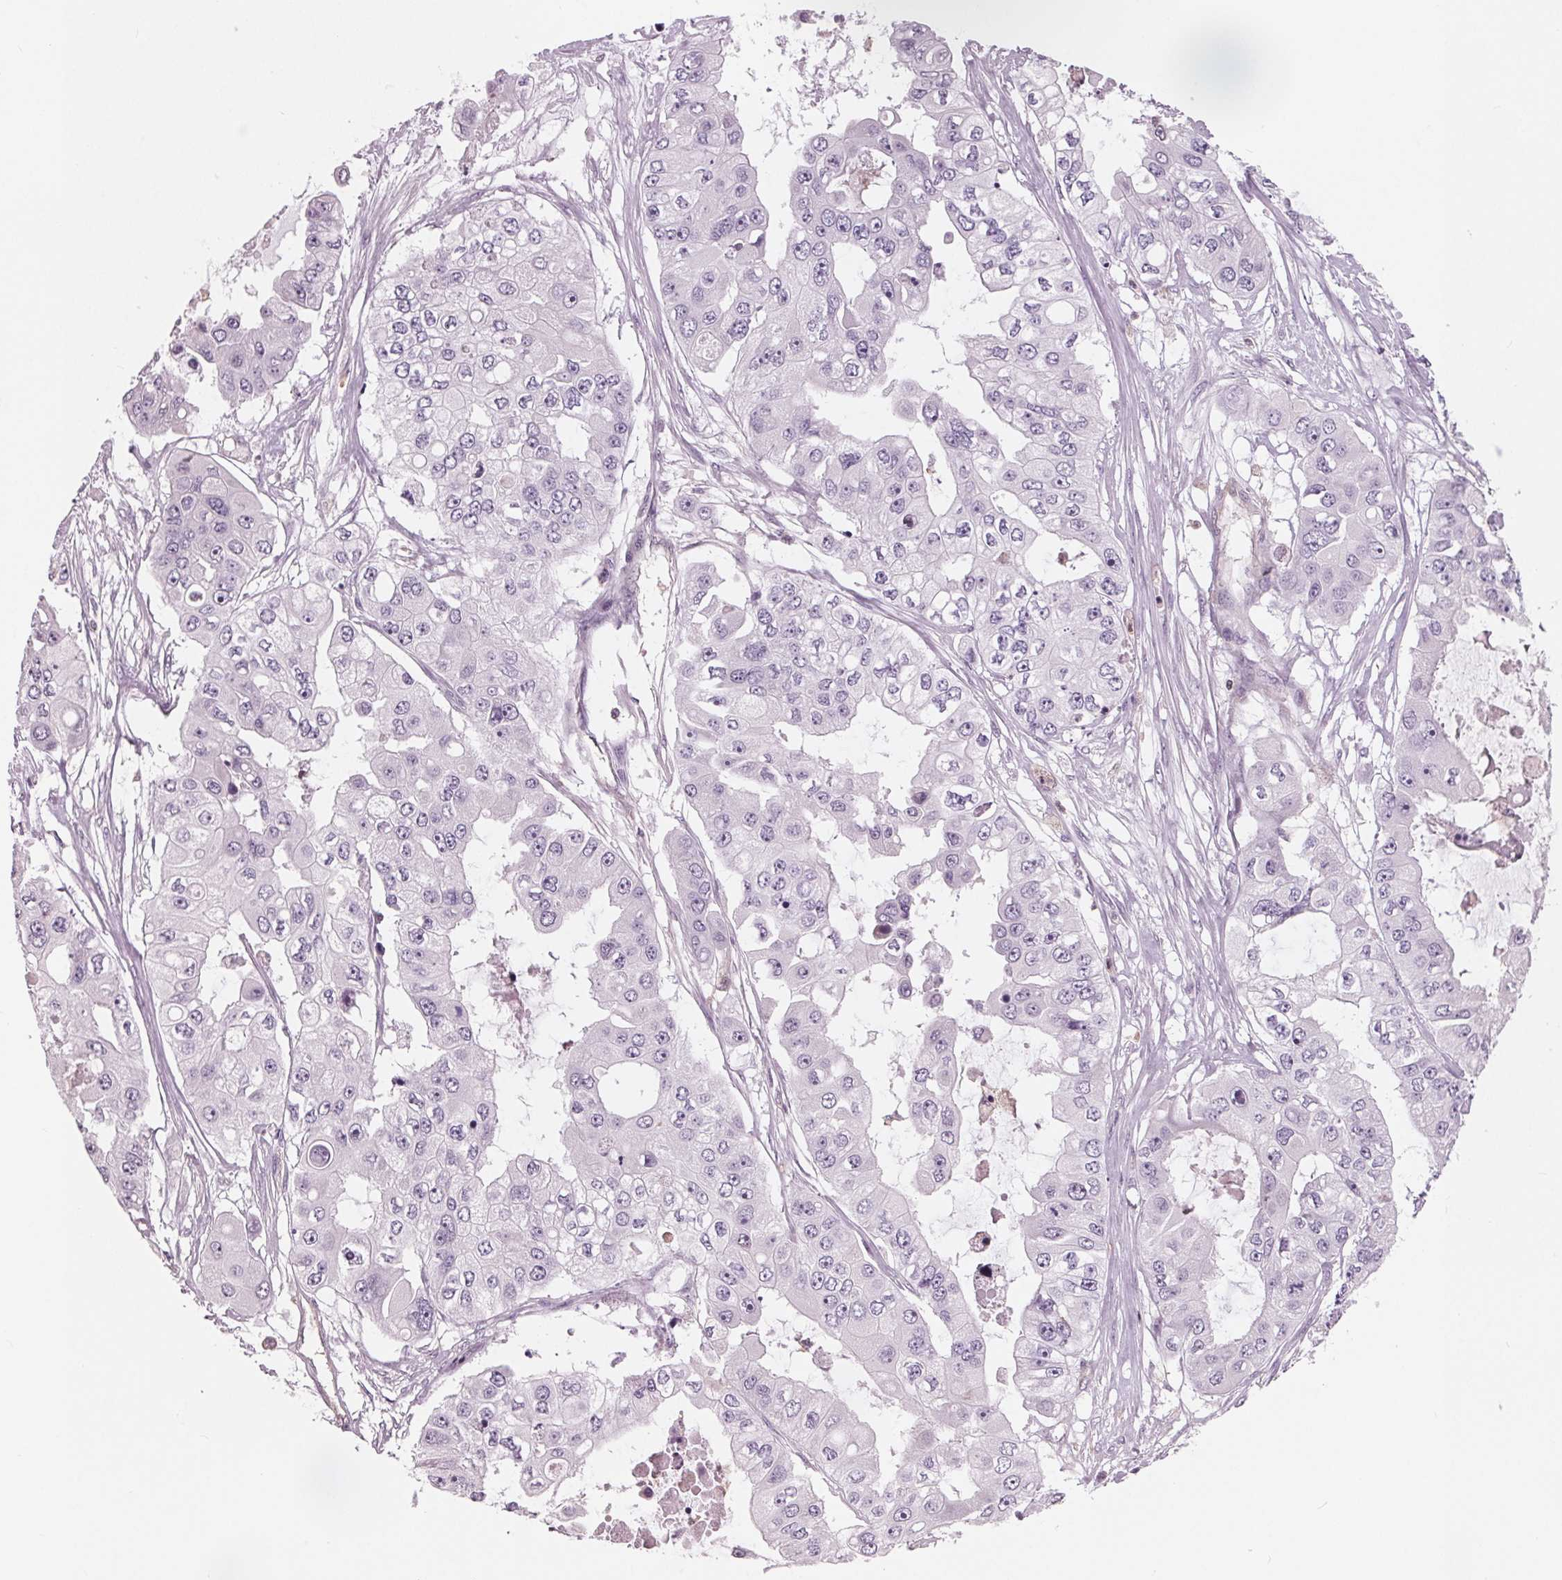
{"staining": {"intensity": "negative", "quantity": "none", "location": "none"}, "tissue": "ovarian cancer", "cell_type": "Tumor cells", "image_type": "cancer", "snomed": [{"axis": "morphology", "description": "Cystadenocarcinoma, serous, NOS"}, {"axis": "topography", "description": "Ovary"}], "caption": "This is a photomicrograph of immunohistochemistry (IHC) staining of ovarian serous cystadenocarcinoma, which shows no expression in tumor cells.", "gene": "ARHGAP25", "patient": {"sex": "female", "age": 56}}